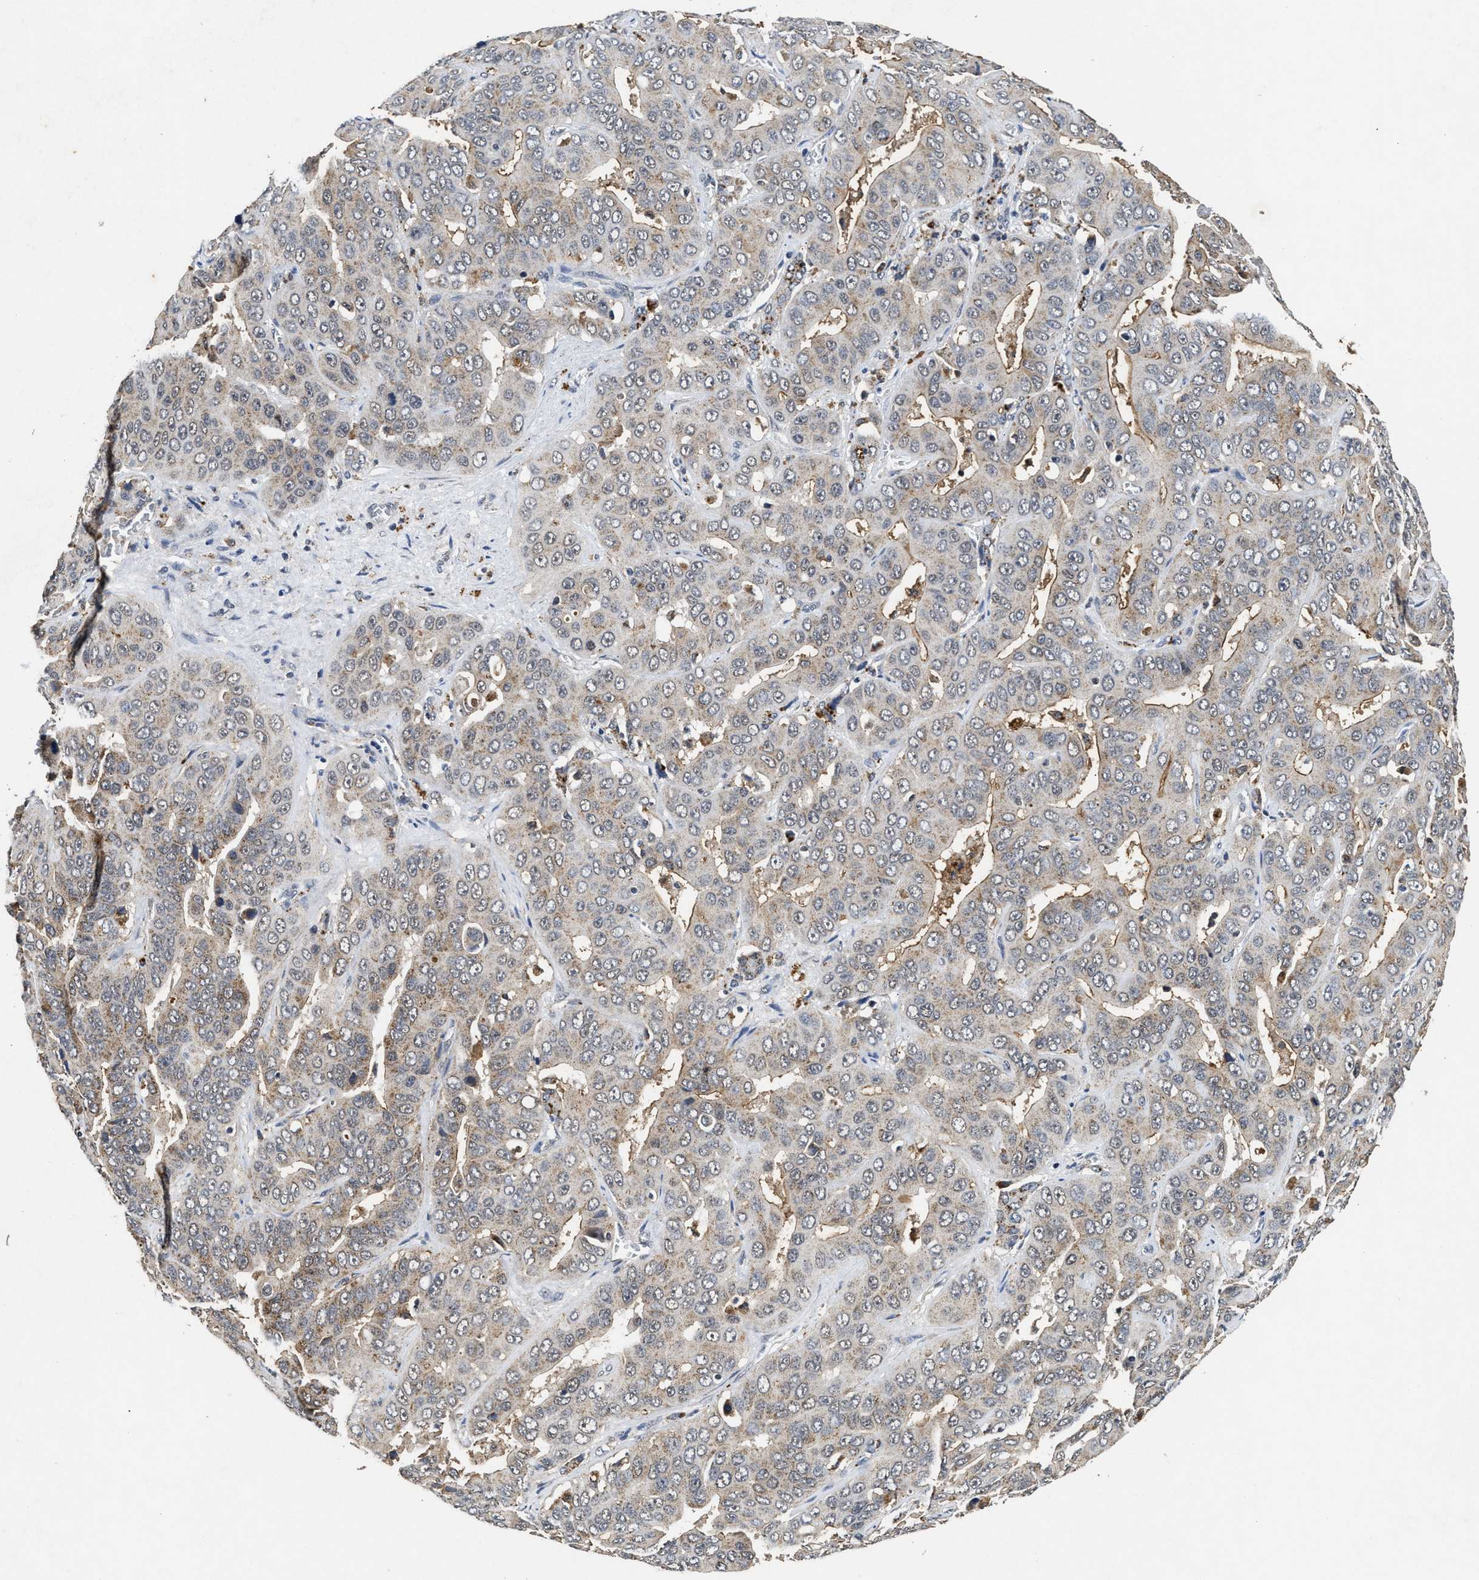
{"staining": {"intensity": "negative", "quantity": "none", "location": "none"}, "tissue": "liver cancer", "cell_type": "Tumor cells", "image_type": "cancer", "snomed": [{"axis": "morphology", "description": "Cholangiocarcinoma"}, {"axis": "topography", "description": "Liver"}], "caption": "Liver cancer (cholangiocarcinoma) was stained to show a protein in brown. There is no significant staining in tumor cells.", "gene": "ACOX1", "patient": {"sex": "female", "age": 52}}